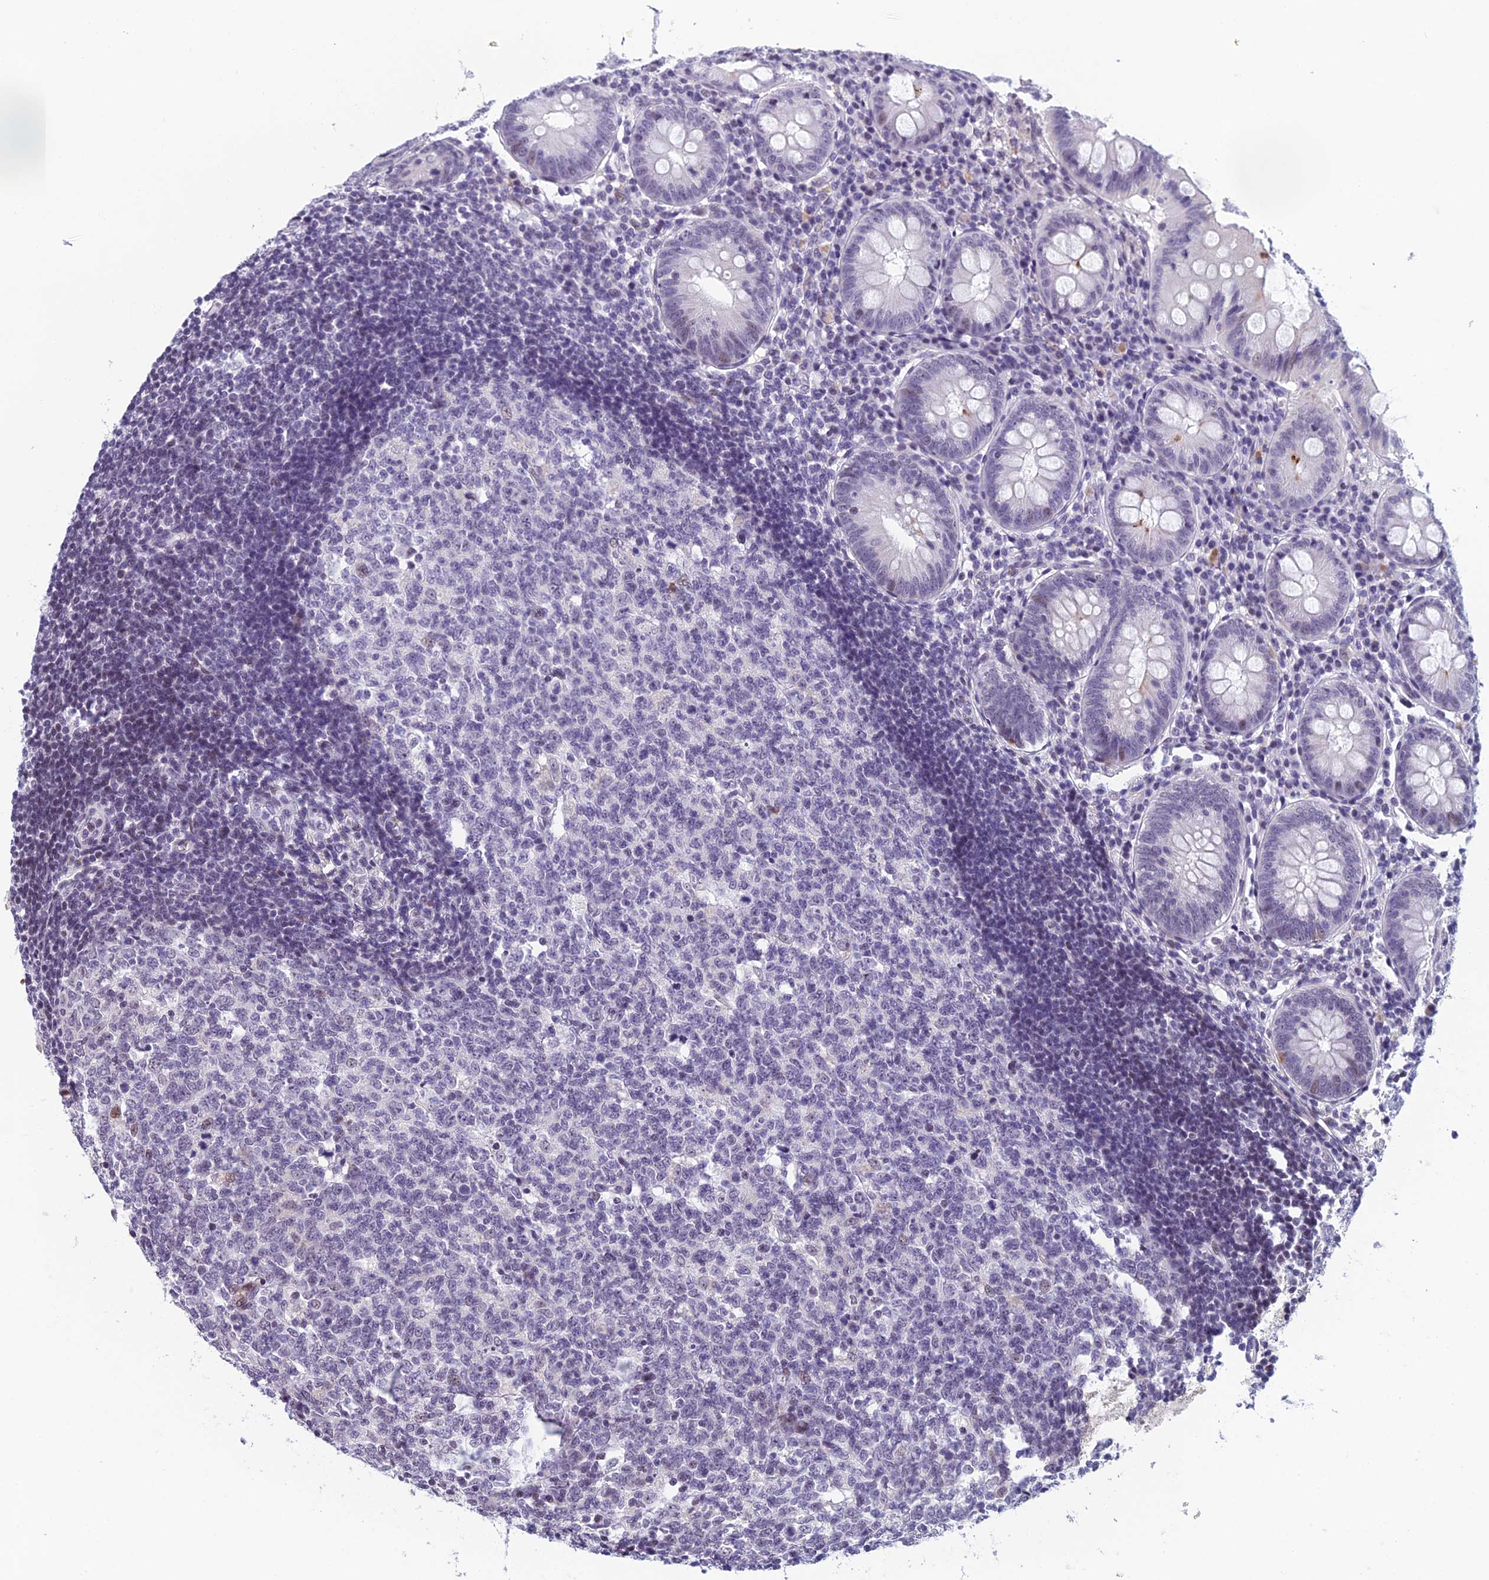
{"staining": {"intensity": "weak", "quantity": "<25%", "location": "cytoplasmic/membranous"}, "tissue": "appendix", "cell_type": "Glandular cells", "image_type": "normal", "snomed": [{"axis": "morphology", "description": "Normal tissue, NOS"}, {"axis": "topography", "description": "Appendix"}], "caption": "Appendix was stained to show a protein in brown. There is no significant staining in glandular cells. (DAB immunohistochemistry (IHC) visualized using brightfield microscopy, high magnification).", "gene": "RGS17", "patient": {"sex": "female", "age": 54}}